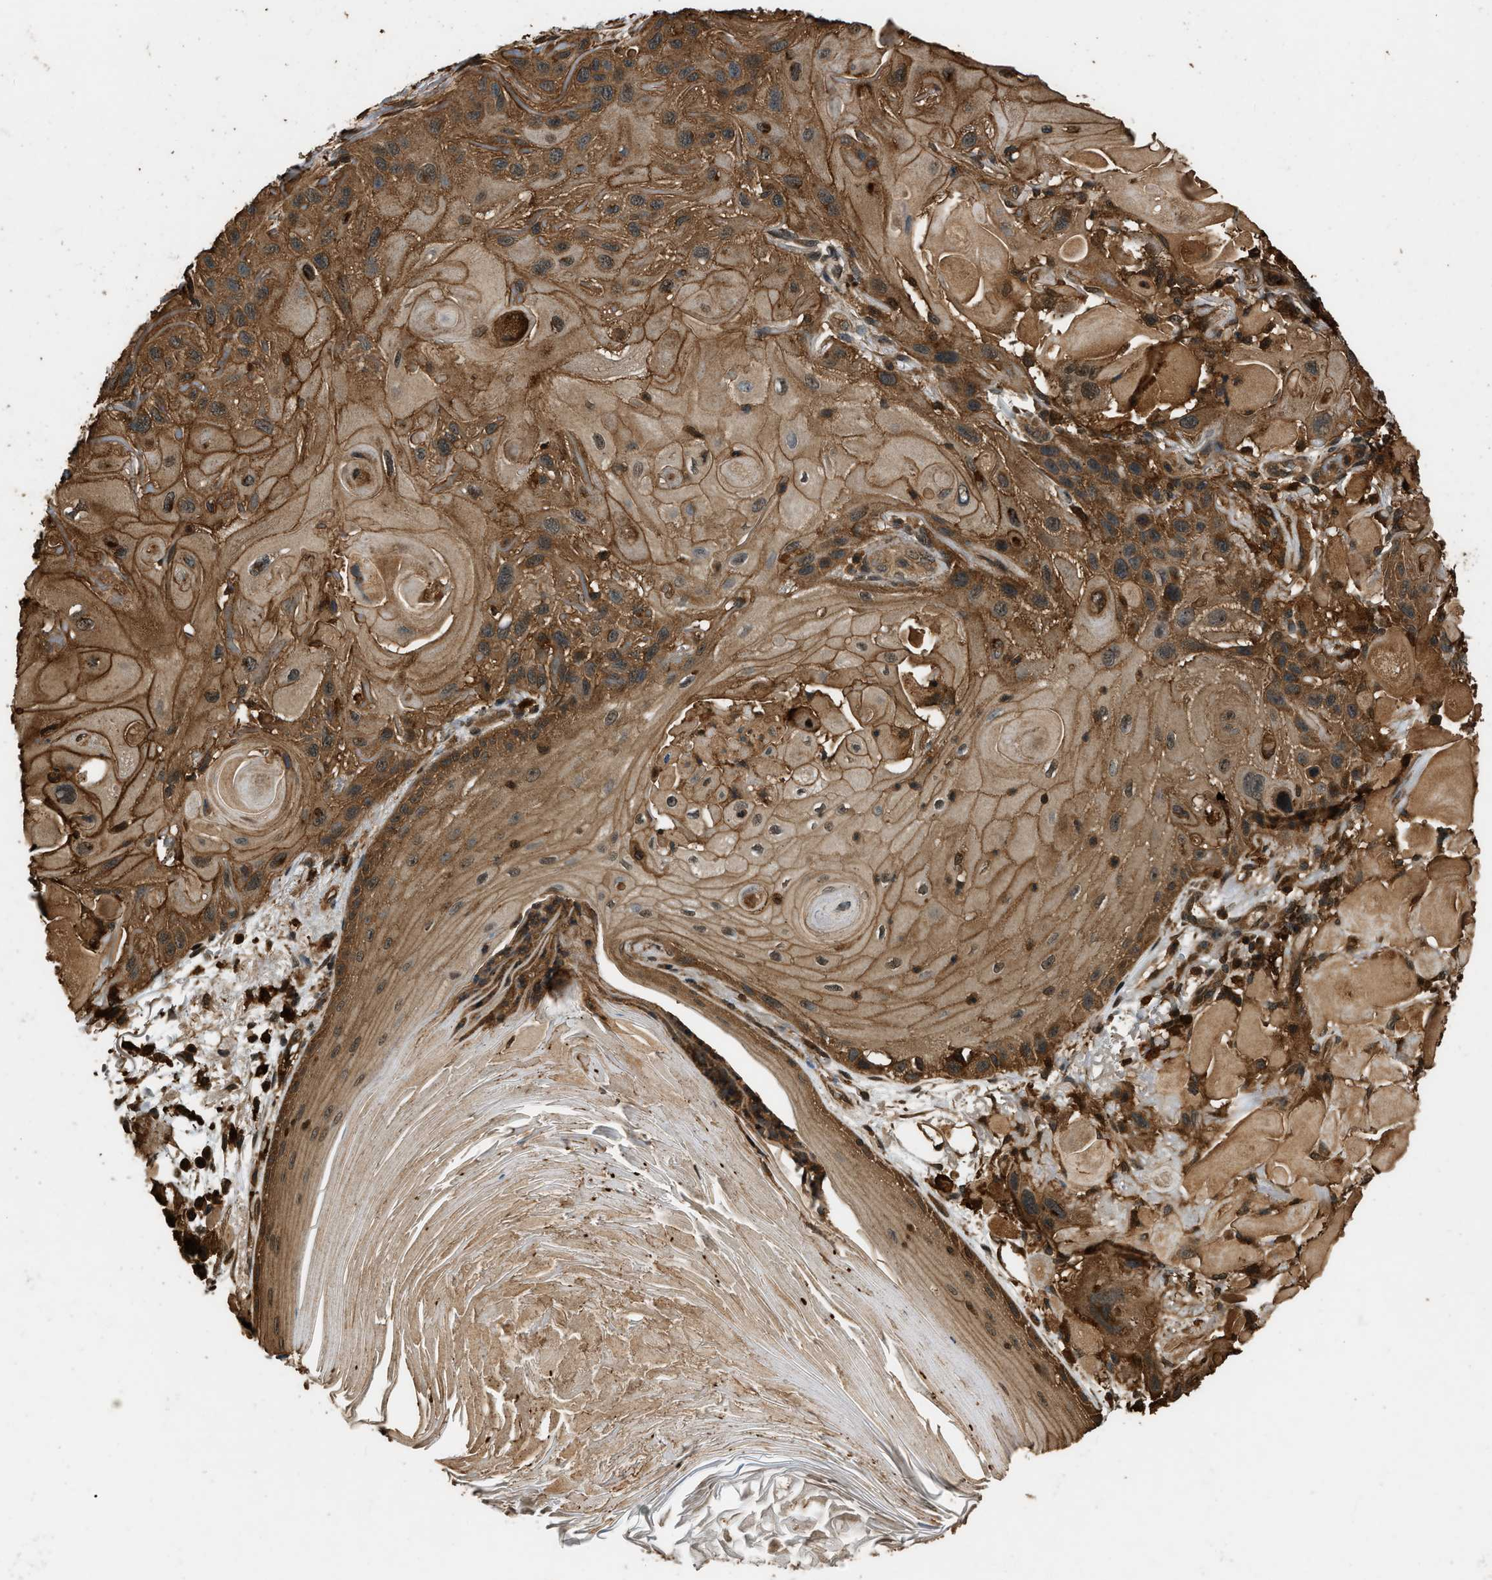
{"staining": {"intensity": "moderate", "quantity": ">75%", "location": "cytoplasmic/membranous"}, "tissue": "skin cancer", "cell_type": "Tumor cells", "image_type": "cancer", "snomed": [{"axis": "morphology", "description": "Squamous cell carcinoma, NOS"}, {"axis": "topography", "description": "Skin"}], "caption": "Skin squamous cell carcinoma stained with immunohistochemistry (IHC) exhibits moderate cytoplasmic/membranous positivity in about >75% of tumor cells.", "gene": "RAP2A", "patient": {"sex": "female", "age": 77}}